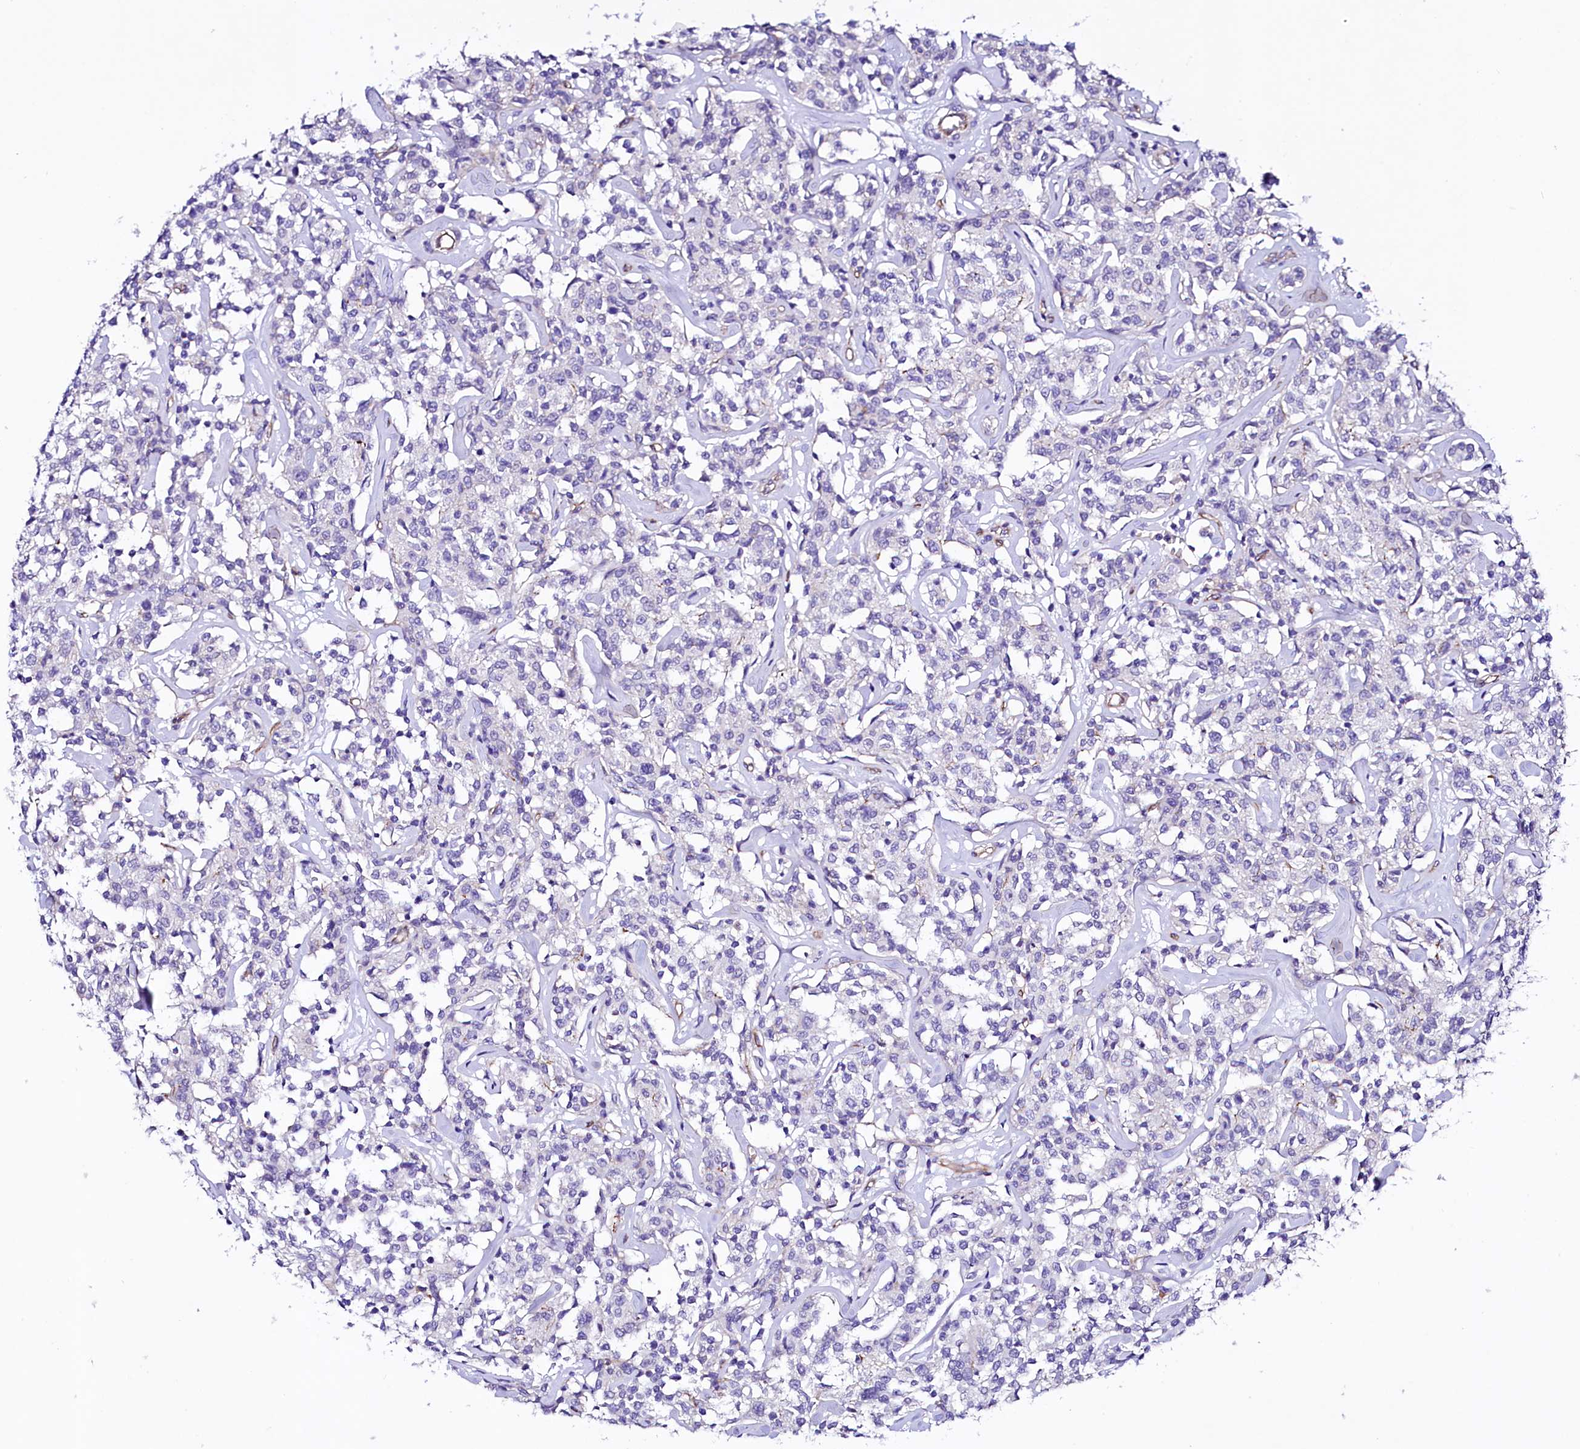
{"staining": {"intensity": "negative", "quantity": "none", "location": "none"}, "tissue": "lymphoma", "cell_type": "Tumor cells", "image_type": "cancer", "snomed": [{"axis": "morphology", "description": "Malignant lymphoma, non-Hodgkin's type, Low grade"}, {"axis": "topography", "description": "Small intestine"}], "caption": "Immunohistochemical staining of human malignant lymphoma, non-Hodgkin's type (low-grade) exhibits no significant positivity in tumor cells. The staining was performed using DAB (3,3'-diaminobenzidine) to visualize the protein expression in brown, while the nuclei were stained in blue with hematoxylin (Magnification: 20x).", "gene": "SLF1", "patient": {"sex": "female", "age": 59}}